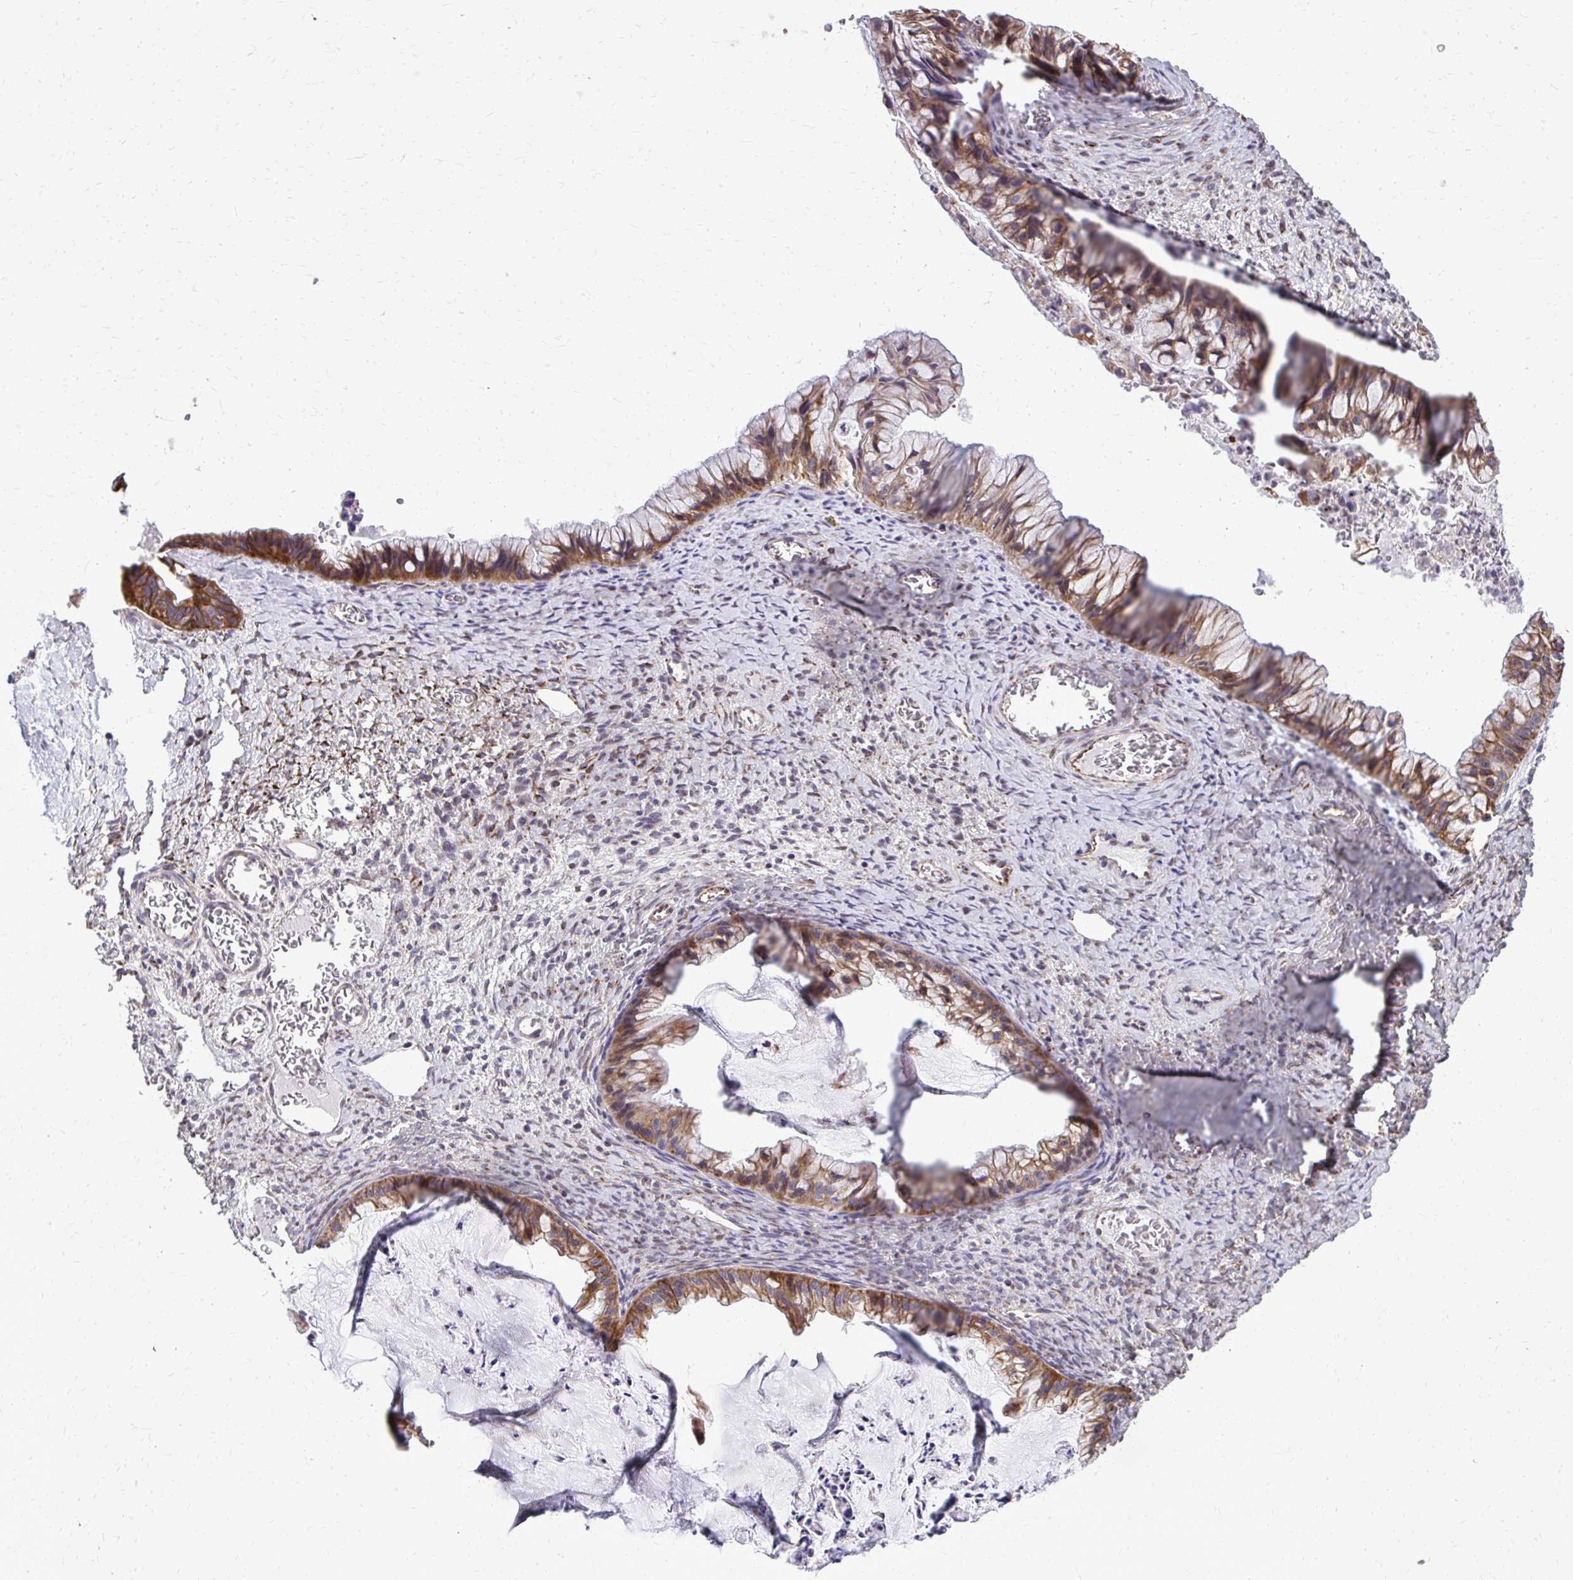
{"staining": {"intensity": "moderate", "quantity": ">75%", "location": "cytoplasmic/membranous"}, "tissue": "ovarian cancer", "cell_type": "Tumor cells", "image_type": "cancer", "snomed": [{"axis": "morphology", "description": "Cystadenocarcinoma, mucinous, NOS"}, {"axis": "topography", "description": "Ovary"}], "caption": "Human mucinous cystadenocarcinoma (ovarian) stained with a brown dye shows moderate cytoplasmic/membranous positive staining in about >75% of tumor cells.", "gene": "ABCC3", "patient": {"sex": "female", "age": 72}}